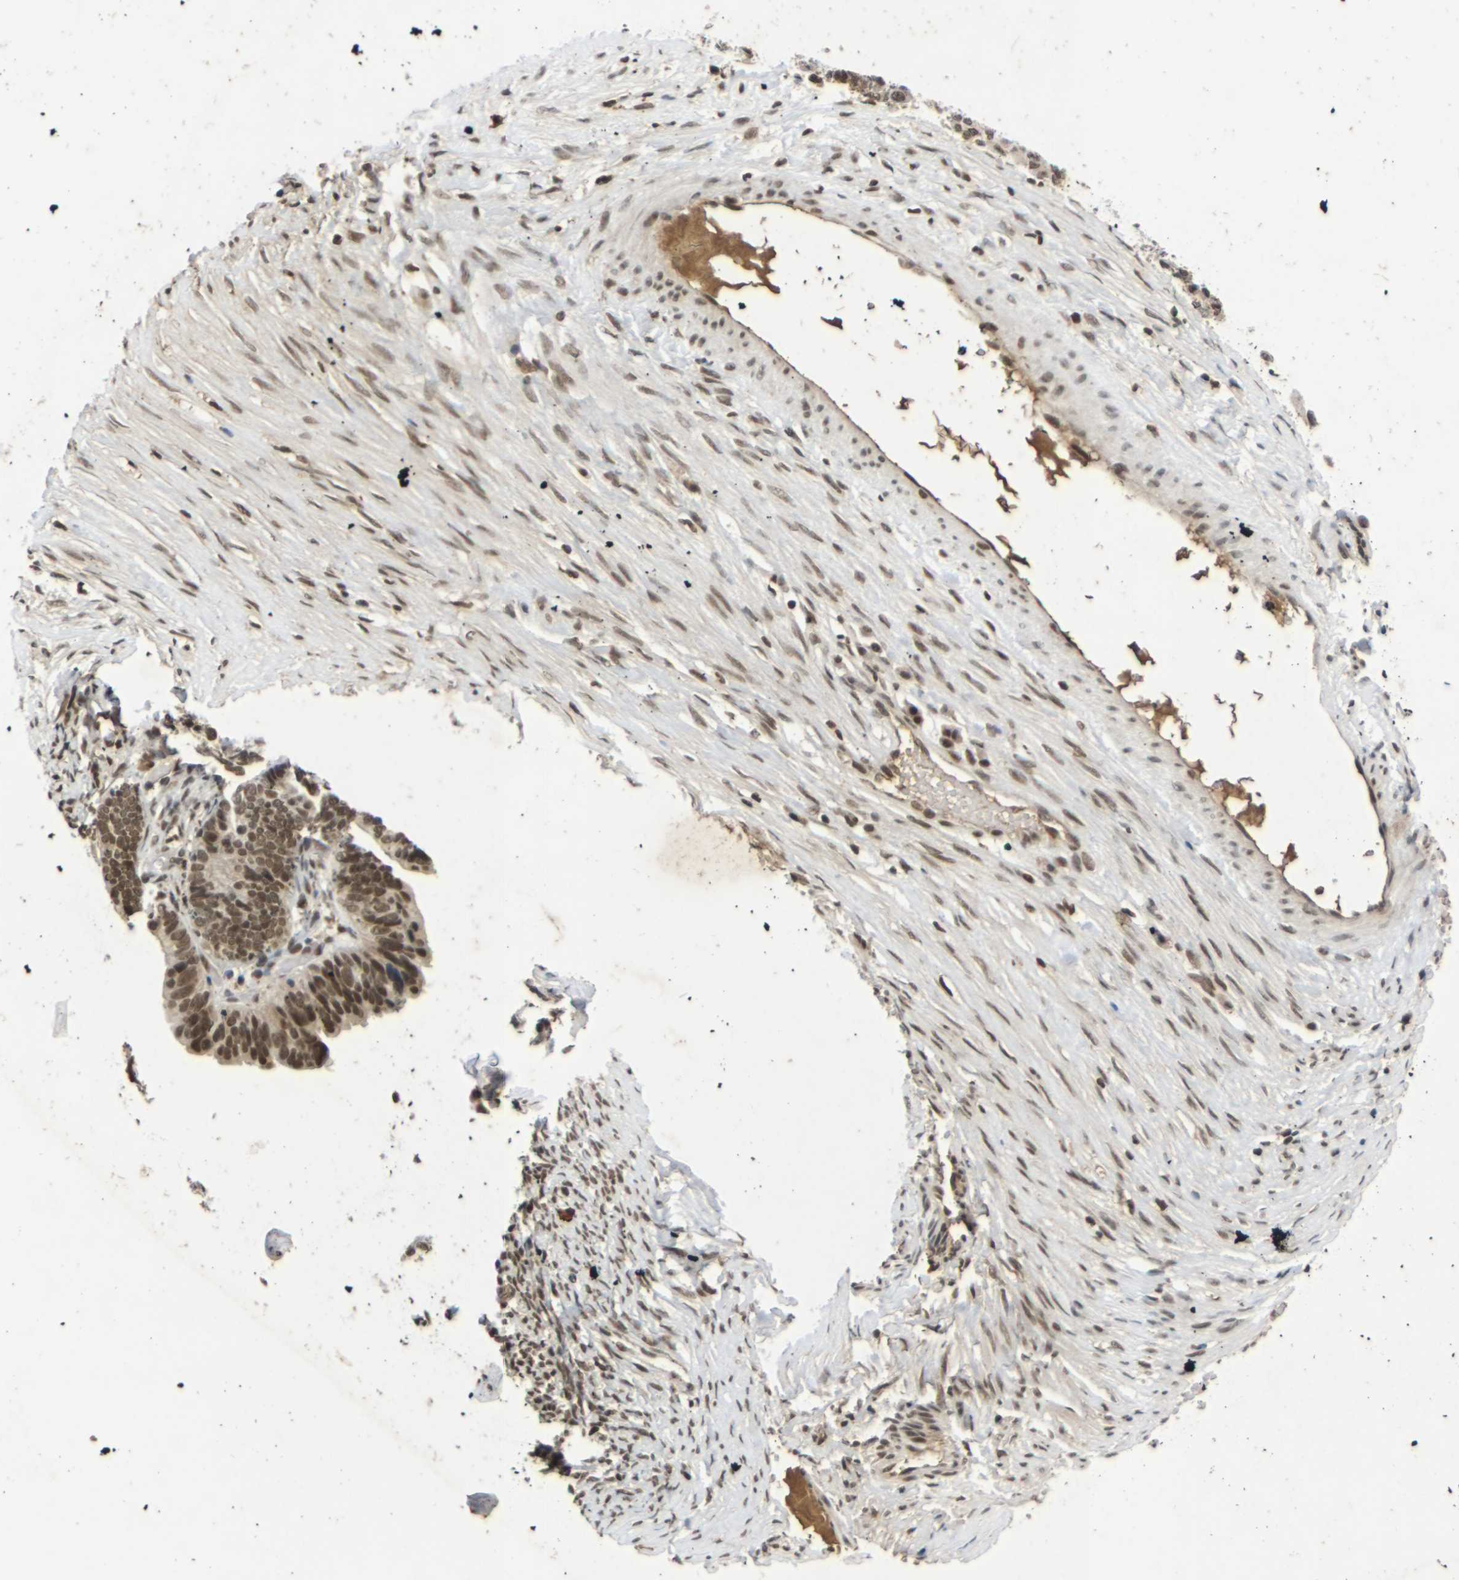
{"staining": {"intensity": "moderate", "quantity": ">75%", "location": "nuclear"}, "tissue": "ovarian cancer", "cell_type": "Tumor cells", "image_type": "cancer", "snomed": [{"axis": "morphology", "description": "Cystadenocarcinoma, serous, NOS"}, {"axis": "topography", "description": "Ovary"}], "caption": "Immunohistochemistry (DAB) staining of ovarian cancer (serous cystadenocarcinoma) demonstrates moderate nuclear protein positivity in approximately >75% of tumor cells. The staining was performed using DAB to visualize the protein expression in brown, while the nuclei were stained in blue with hematoxylin (Magnification: 20x).", "gene": "NELFA", "patient": {"sex": "female", "age": 56}}